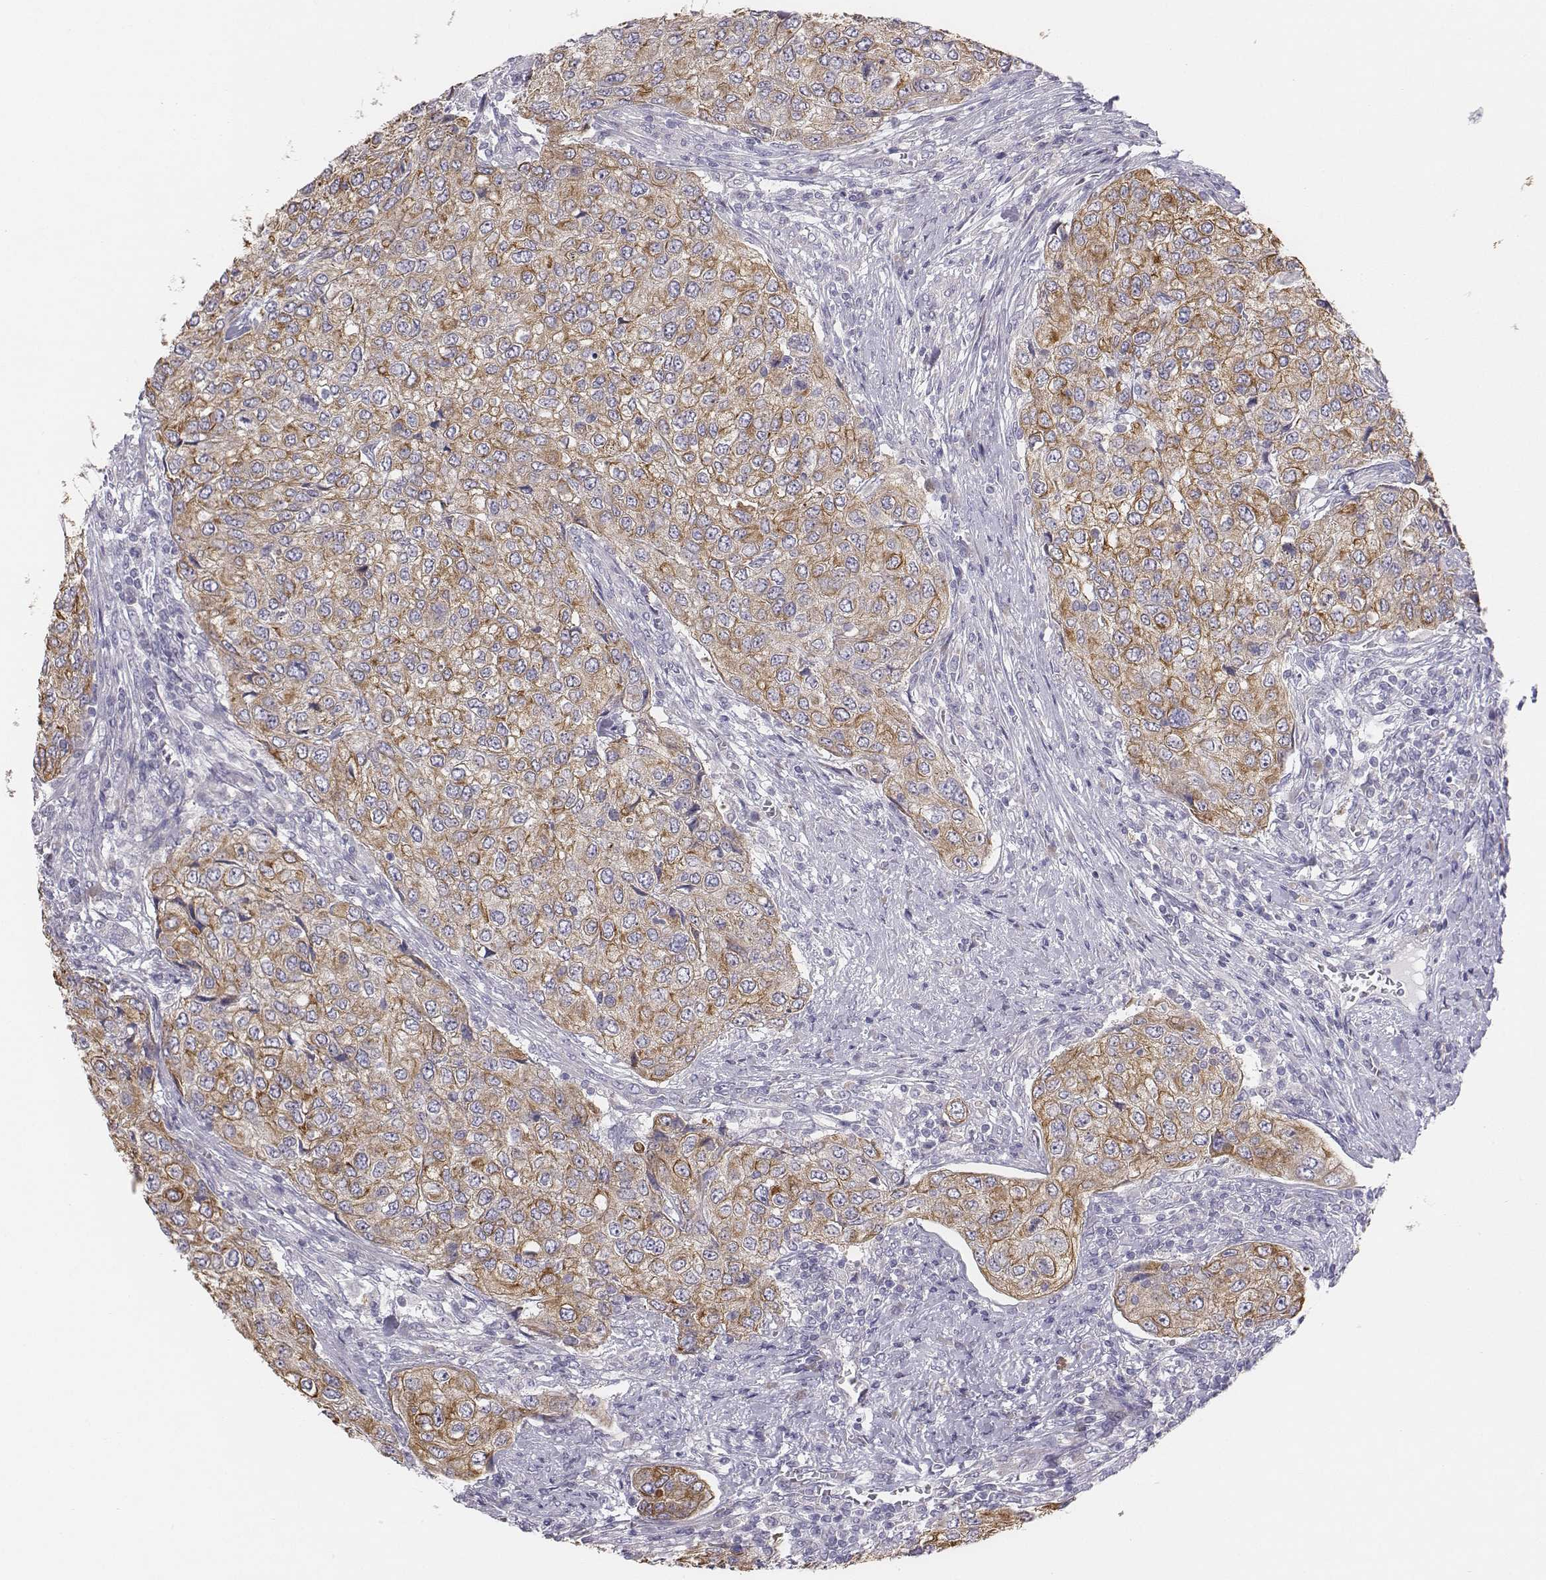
{"staining": {"intensity": "moderate", "quantity": "25%-75%", "location": "cytoplasmic/membranous"}, "tissue": "urothelial cancer", "cell_type": "Tumor cells", "image_type": "cancer", "snomed": [{"axis": "morphology", "description": "Urothelial carcinoma, High grade"}, {"axis": "topography", "description": "Urinary bladder"}], "caption": "Urothelial cancer stained with a protein marker shows moderate staining in tumor cells.", "gene": "CHST14", "patient": {"sex": "female", "age": 78}}